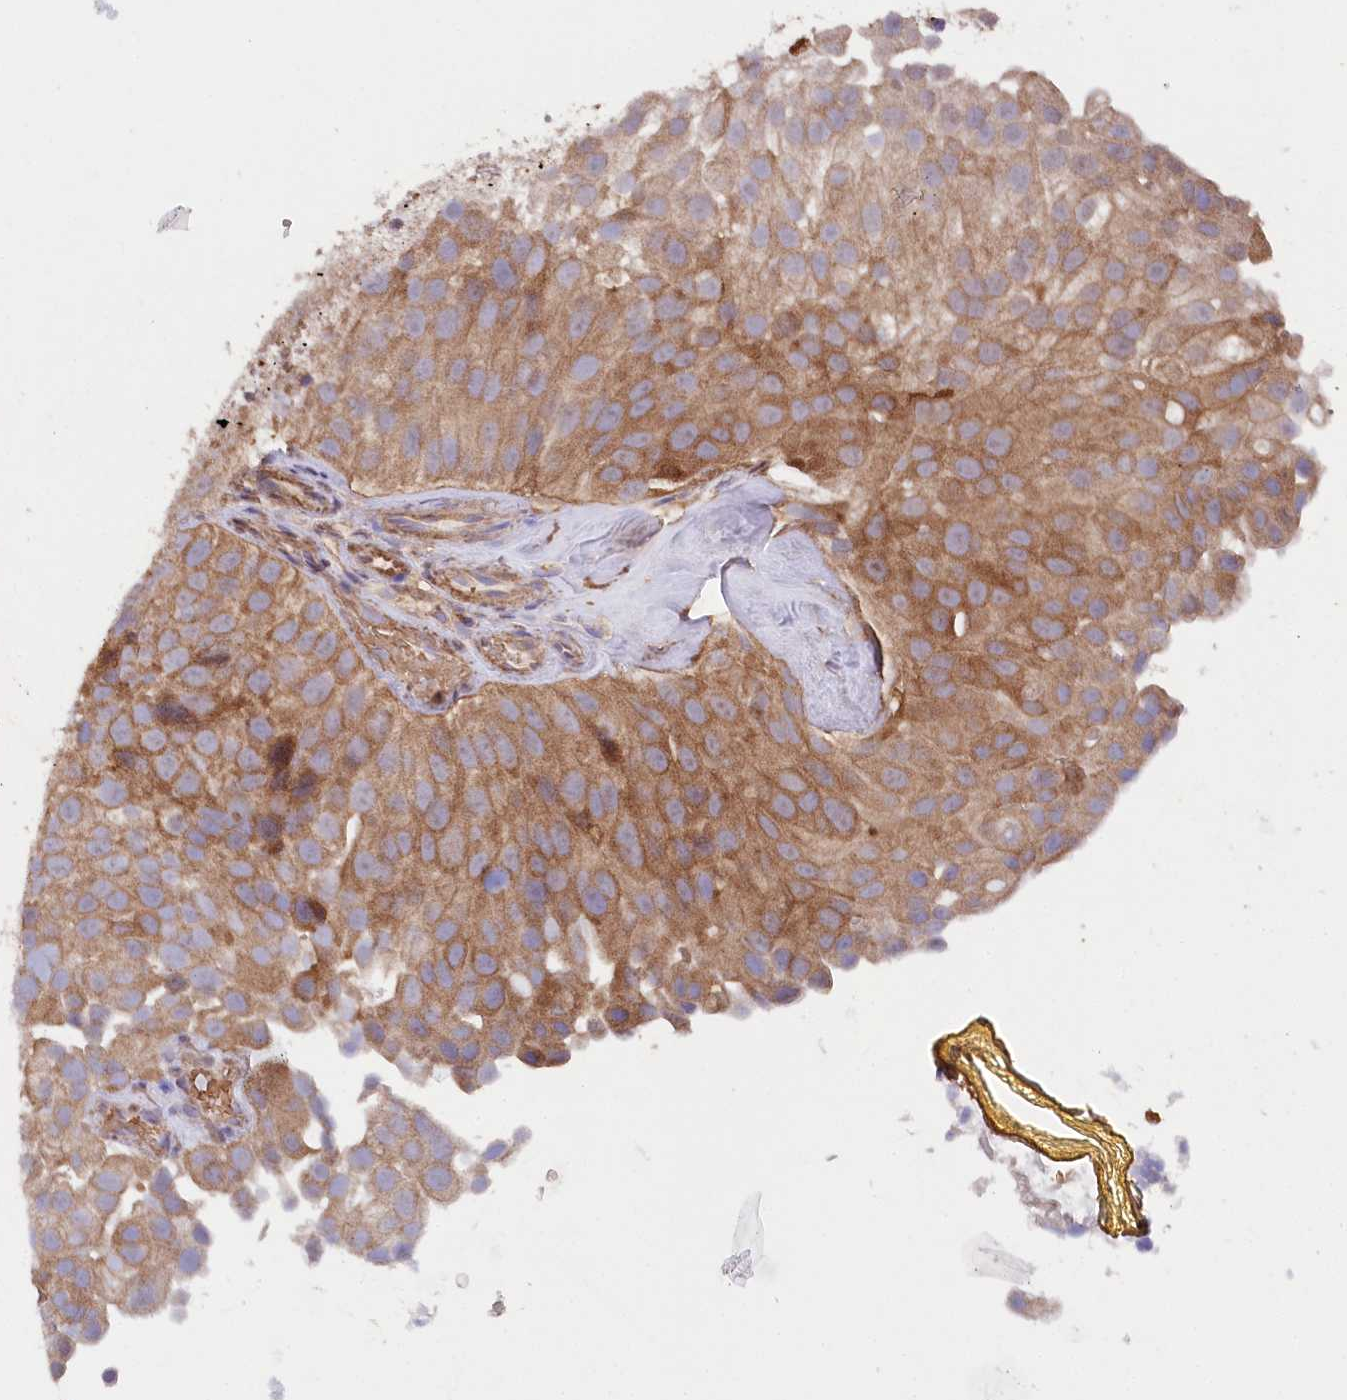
{"staining": {"intensity": "moderate", "quantity": ">75%", "location": "cytoplasmic/membranous"}, "tissue": "urothelial cancer", "cell_type": "Tumor cells", "image_type": "cancer", "snomed": [{"axis": "morphology", "description": "Urothelial carcinoma, Low grade"}, {"axis": "topography", "description": "Urinary bladder"}], "caption": "DAB immunohistochemical staining of urothelial cancer reveals moderate cytoplasmic/membranous protein staining in about >75% of tumor cells.", "gene": "LSG1", "patient": {"sex": "male", "age": 78}}